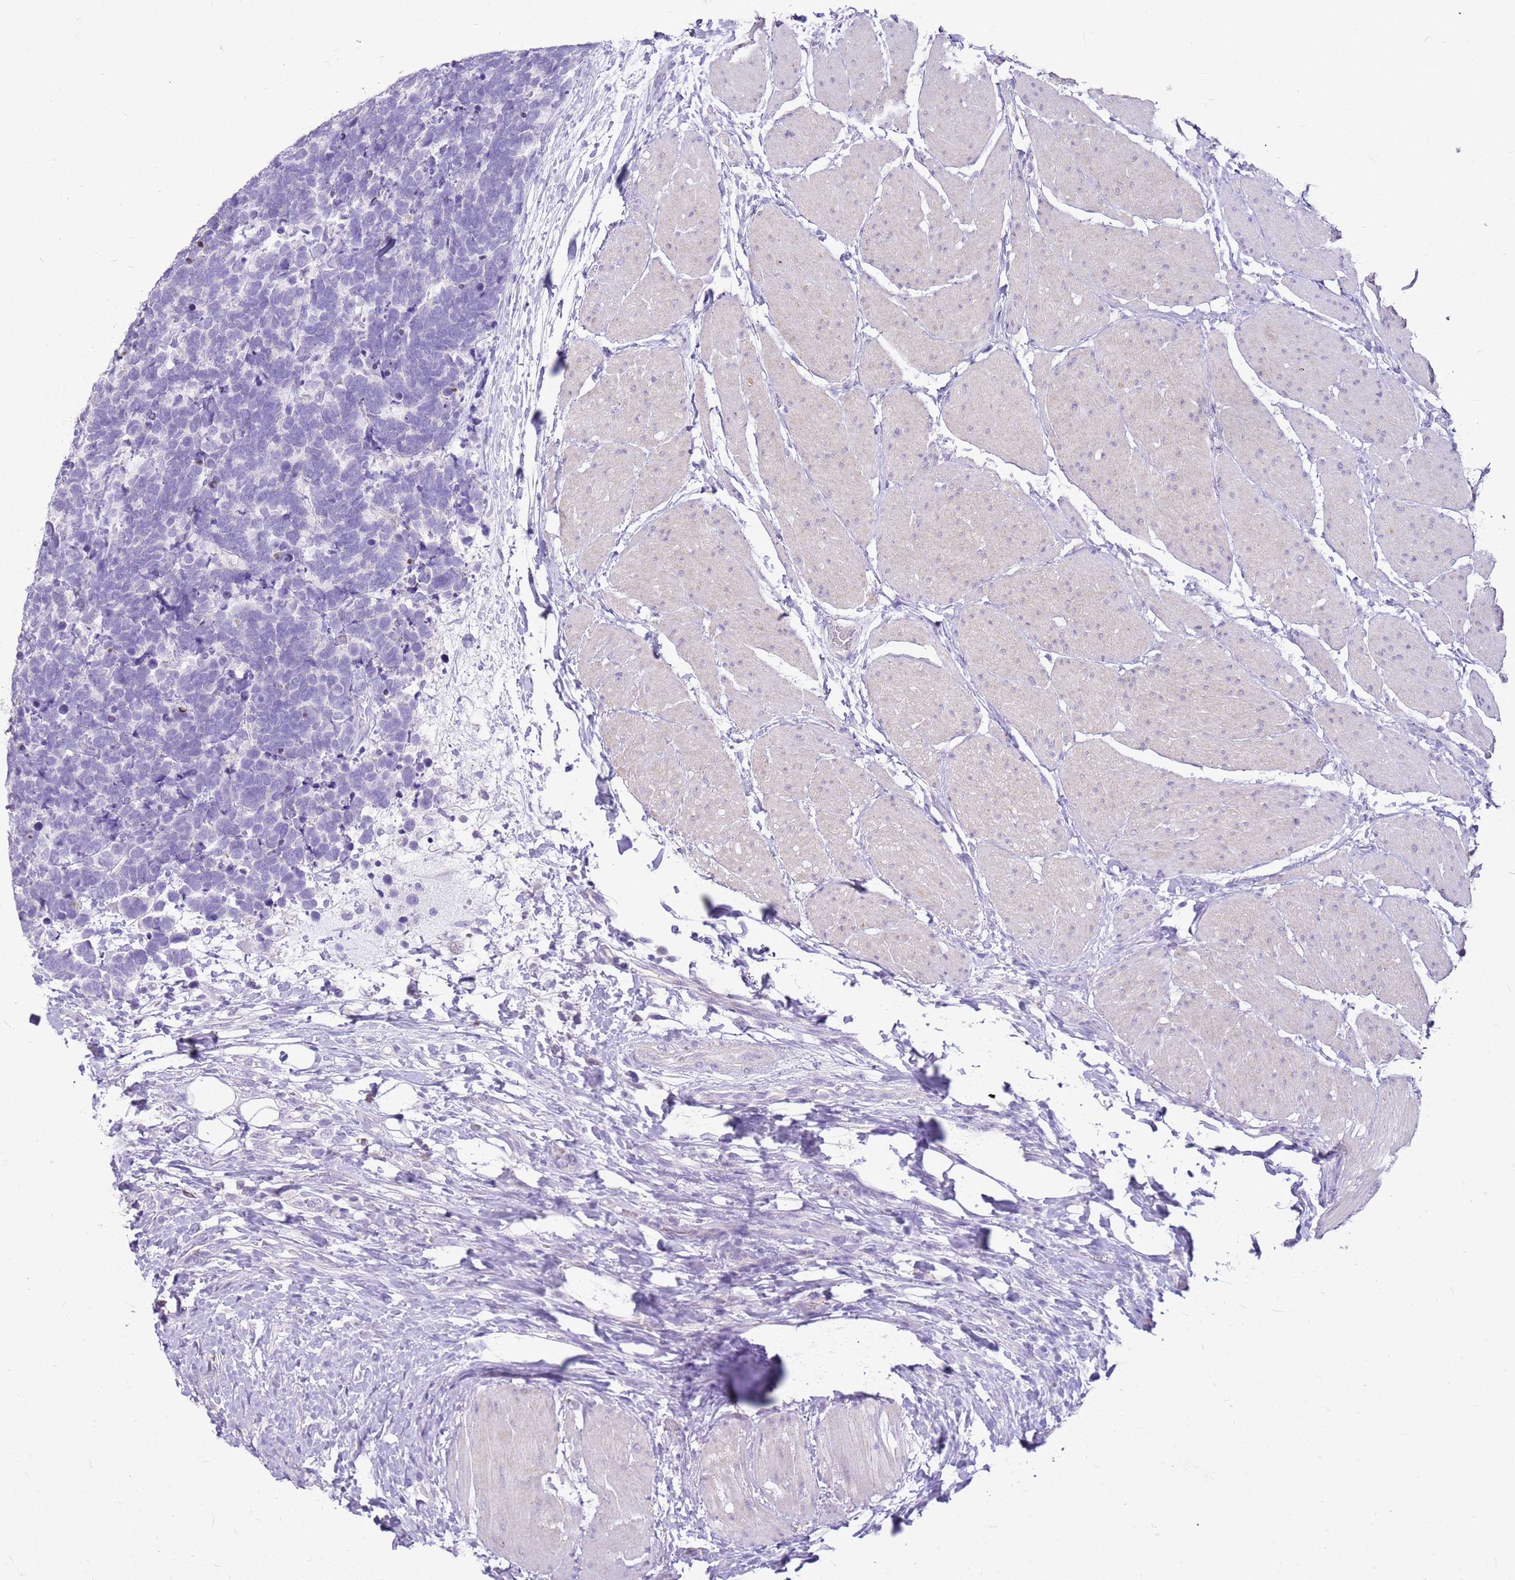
{"staining": {"intensity": "negative", "quantity": "none", "location": "none"}, "tissue": "carcinoid", "cell_type": "Tumor cells", "image_type": "cancer", "snomed": [{"axis": "morphology", "description": "Carcinoma, NOS"}, {"axis": "morphology", "description": "Carcinoid, malignant, NOS"}, {"axis": "topography", "description": "Urinary bladder"}], "caption": "Tumor cells show no significant protein positivity in carcinoid.", "gene": "FABP2", "patient": {"sex": "male", "age": 57}}